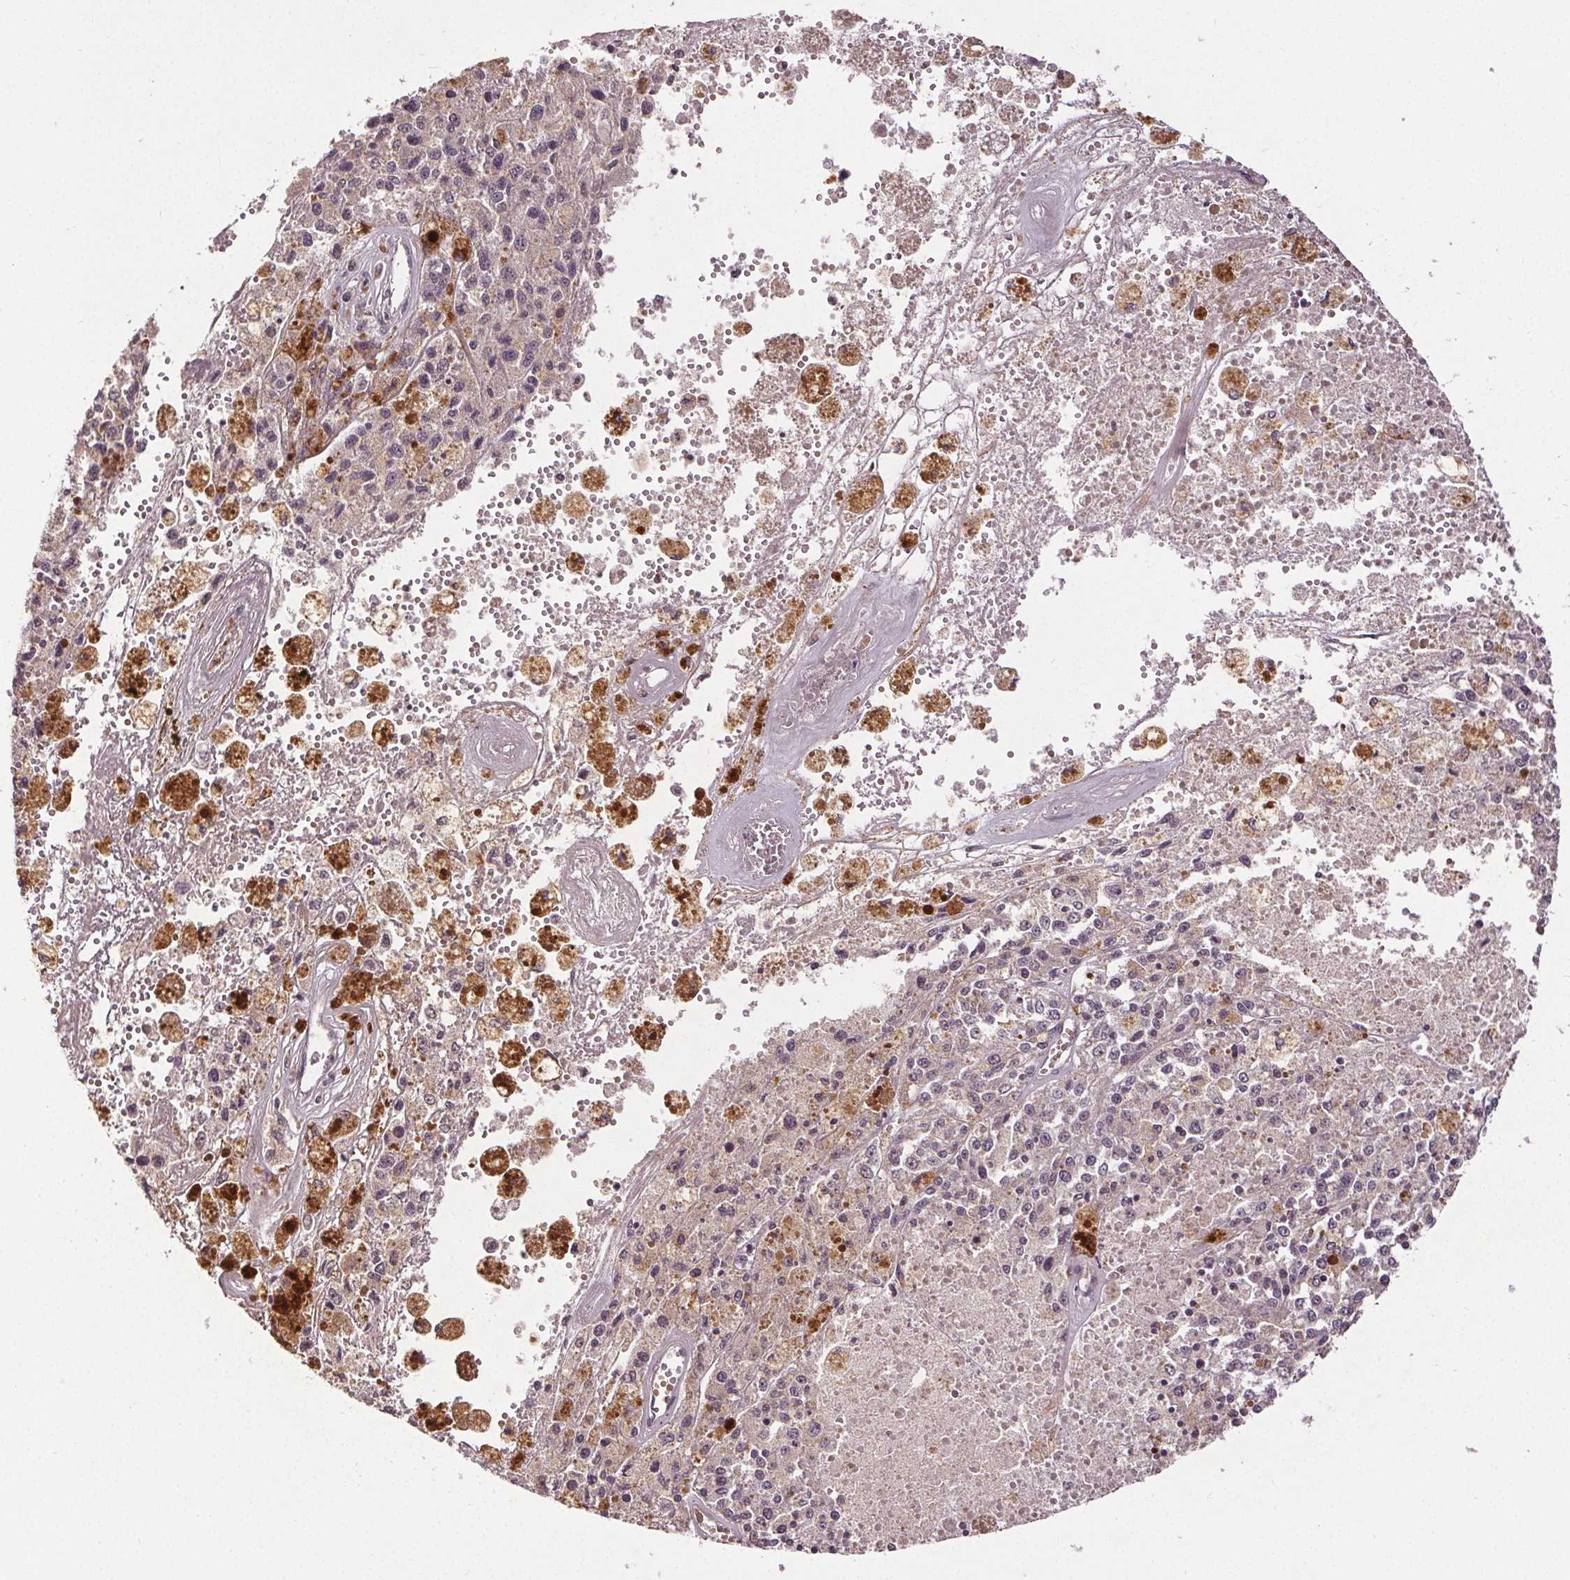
{"staining": {"intensity": "negative", "quantity": "none", "location": "none"}, "tissue": "melanoma", "cell_type": "Tumor cells", "image_type": "cancer", "snomed": [{"axis": "morphology", "description": "Malignant melanoma, Metastatic site"}, {"axis": "topography", "description": "Lymph node"}], "caption": "A photomicrograph of human malignant melanoma (metastatic site) is negative for staining in tumor cells. (Brightfield microscopy of DAB immunohistochemistry (IHC) at high magnification).", "gene": "EPHB3", "patient": {"sex": "female", "age": 64}}